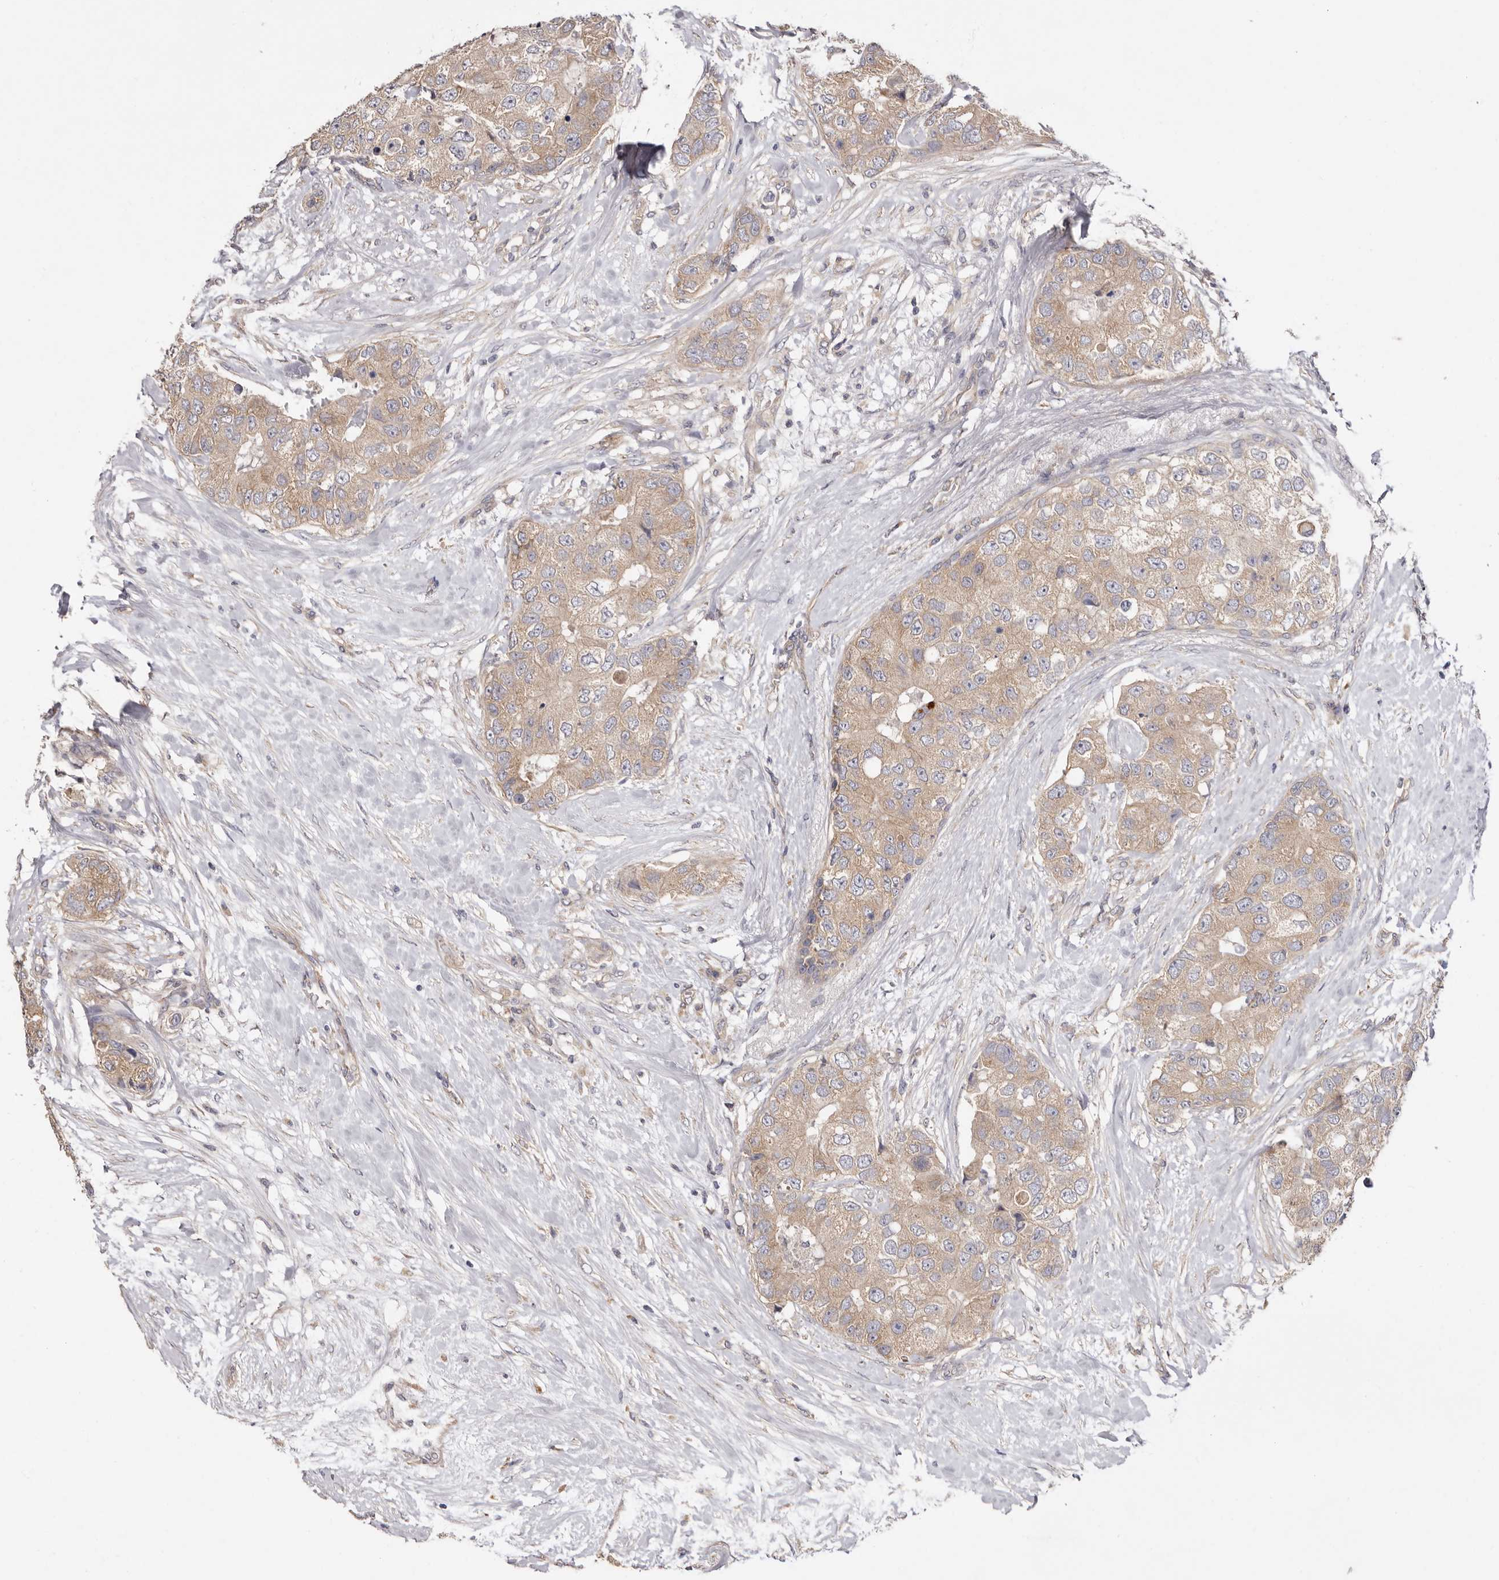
{"staining": {"intensity": "moderate", "quantity": ">75%", "location": "cytoplasmic/membranous"}, "tissue": "breast cancer", "cell_type": "Tumor cells", "image_type": "cancer", "snomed": [{"axis": "morphology", "description": "Duct carcinoma"}, {"axis": "topography", "description": "Breast"}], "caption": "A medium amount of moderate cytoplasmic/membranous expression is seen in about >75% of tumor cells in breast cancer tissue.", "gene": "FAM167B", "patient": {"sex": "female", "age": 62}}